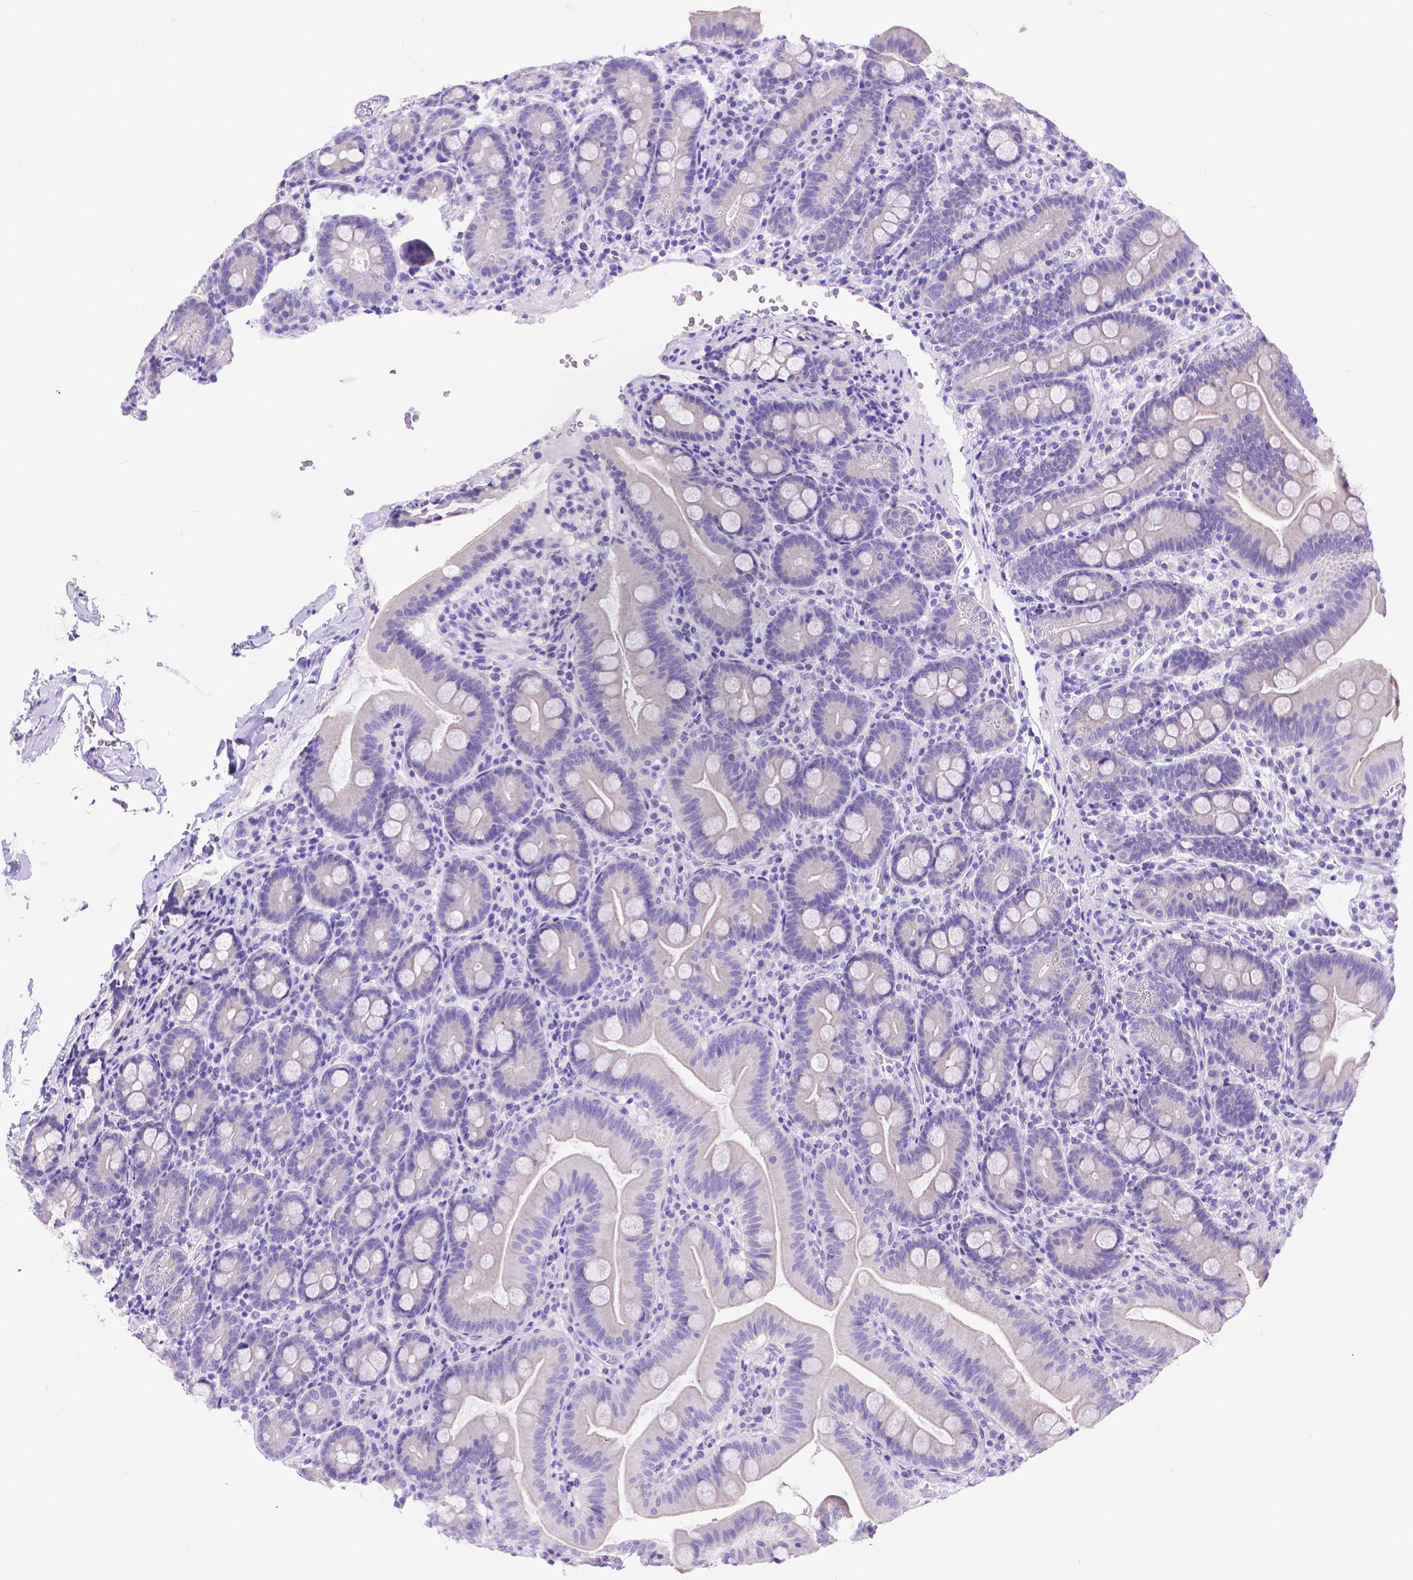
{"staining": {"intensity": "negative", "quantity": "none", "location": "none"}, "tissue": "duodenum", "cell_type": "Glandular cells", "image_type": "normal", "snomed": [{"axis": "morphology", "description": "Normal tissue, NOS"}, {"axis": "topography", "description": "Duodenum"}], "caption": "Protein analysis of unremarkable duodenum reveals no significant staining in glandular cells. (Immunohistochemistry, brightfield microscopy, high magnification).", "gene": "DHRS2", "patient": {"sex": "male", "age": 59}}